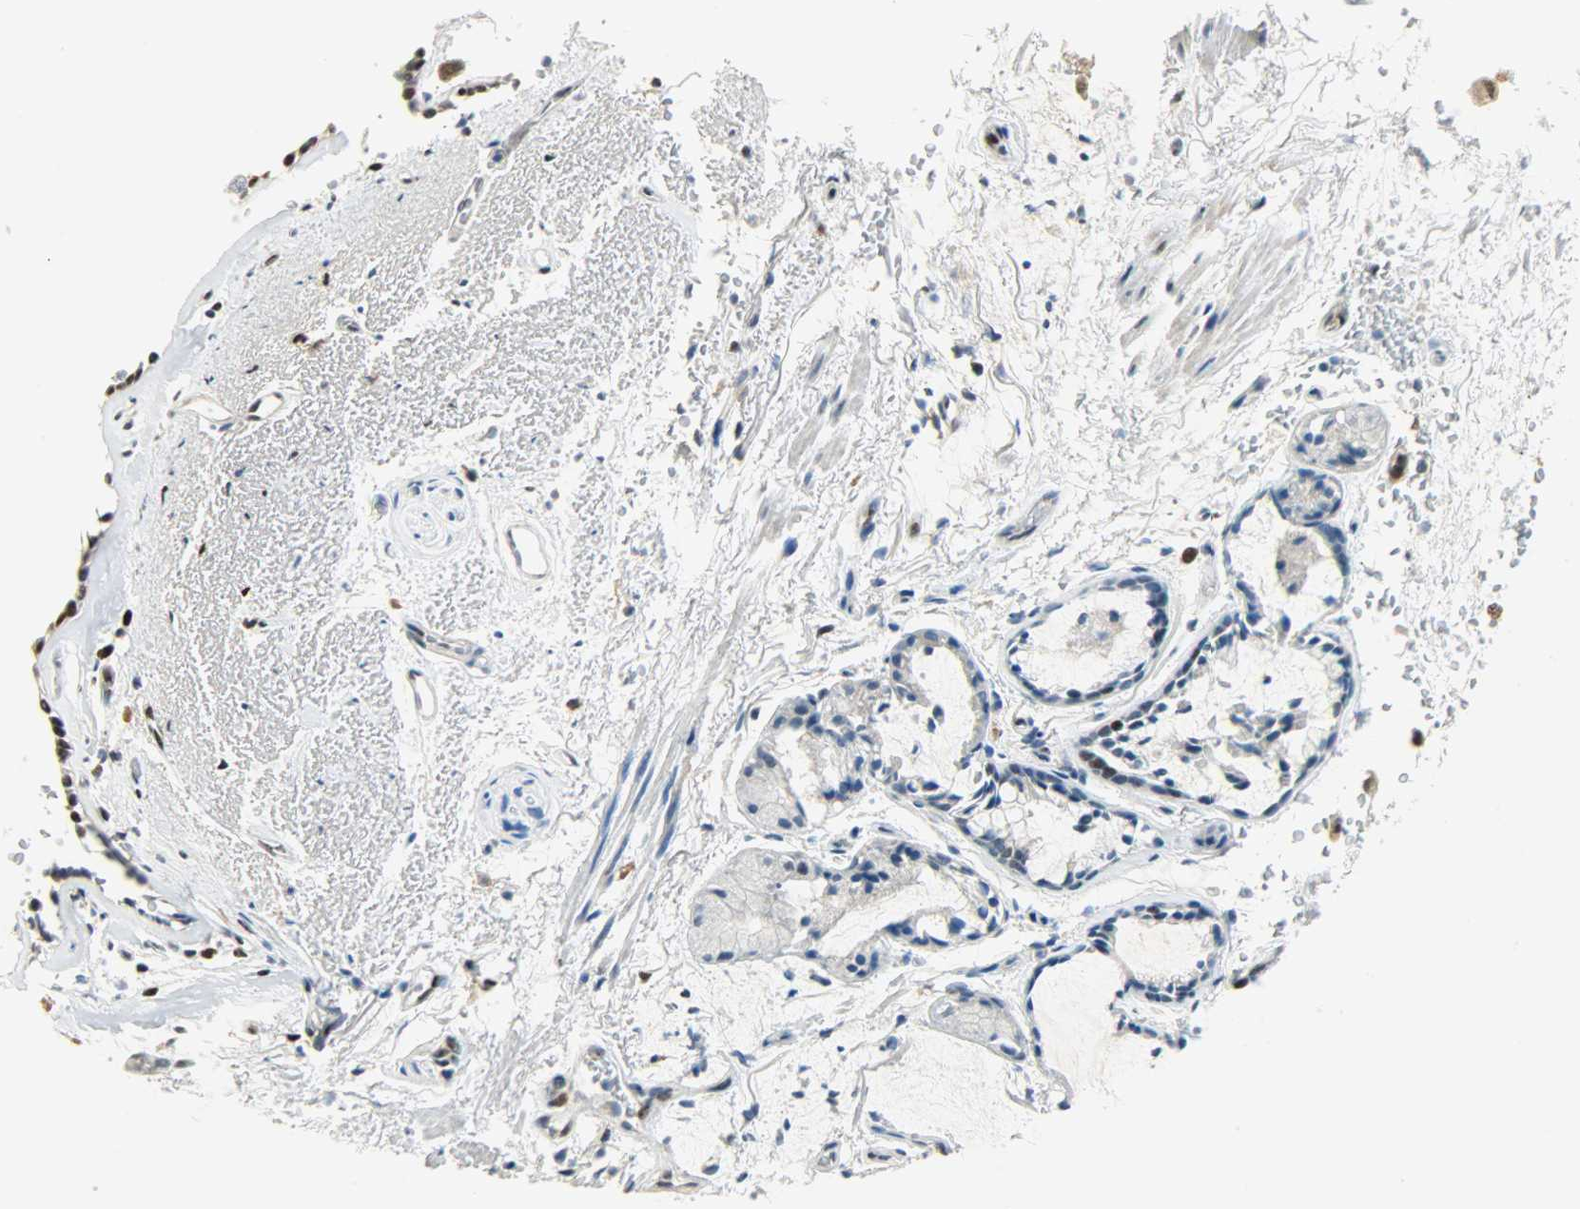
{"staining": {"intensity": "strong", "quantity": ">75%", "location": "nuclear"}, "tissue": "bronchus", "cell_type": "Respiratory epithelial cells", "image_type": "normal", "snomed": [{"axis": "morphology", "description": "Normal tissue, NOS"}, {"axis": "morphology", "description": "Adenocarcinoma, NOS"}, {"axis": "topography", "description": "Bronchus"}, {"axis": "topography", "description": "Lung"}], "caption": "IHC micrograph of unremarkable bronchus stained for a protein (brown), which demonstrates high levels of strong nuclear expression in approximately >75% of respiratory epithelial cells.", "gene": "JUNB", "patient": {"sex": "male", "age": 71}}